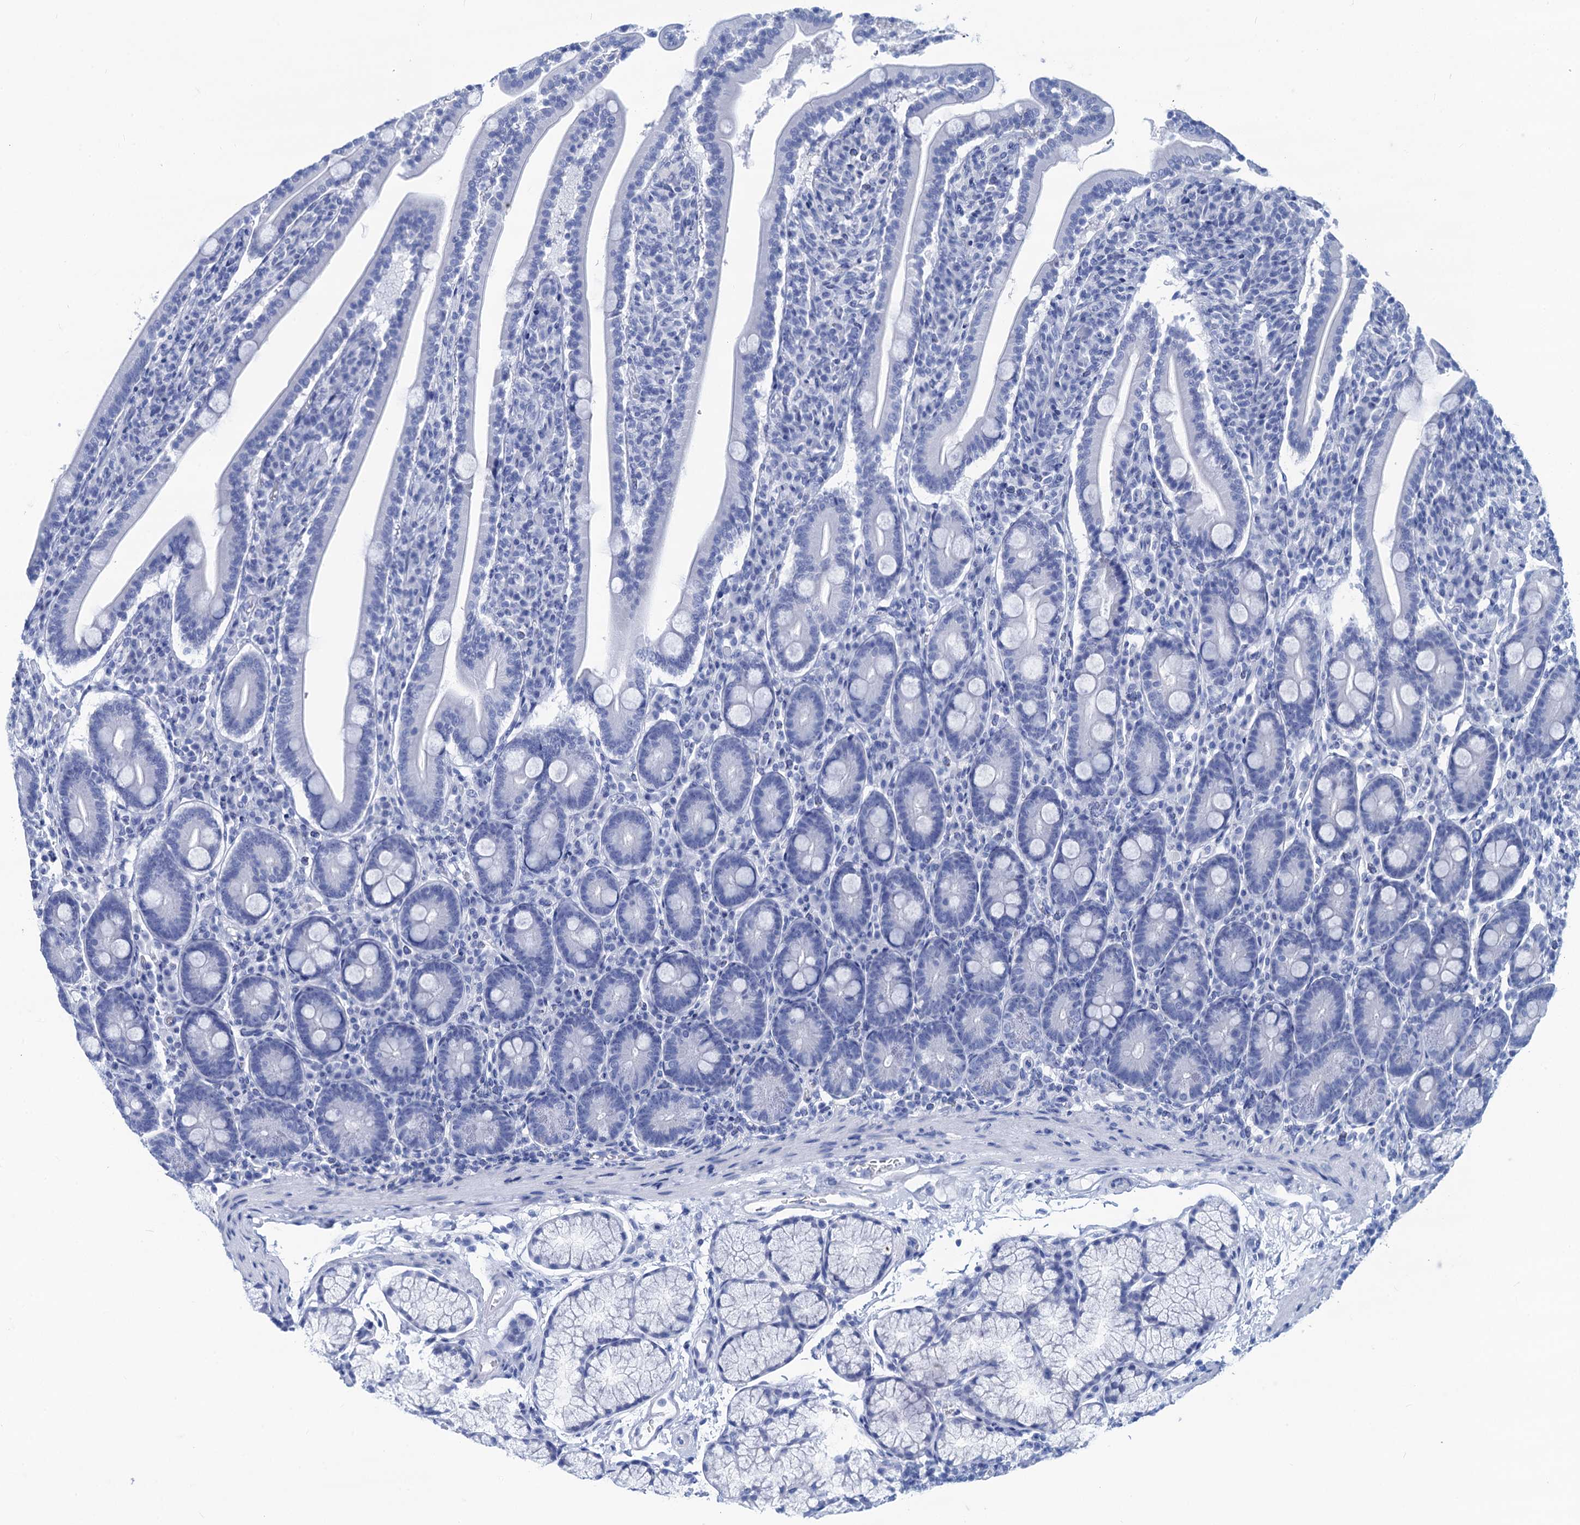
{"staining": {"intensity": "negative", "quantity": "none", "location": "none"}, "tissue": "duodenum", "cell_type": "Glandular cells", "image_type": "normal", "snomed": [{"axis": "morphology", "description": "Normal tissue, NOS"}, {"axis": "topography", "description": "Duodenum"}], "caption": "Immunohistochemistry (IHC) histopathology image of unremarkable duodenum: human duodenum stained with DAB displays no significant protein positivity in glandular cells.", "gene": "CABYR", "patient": {"sex": "male", "age": 35}}